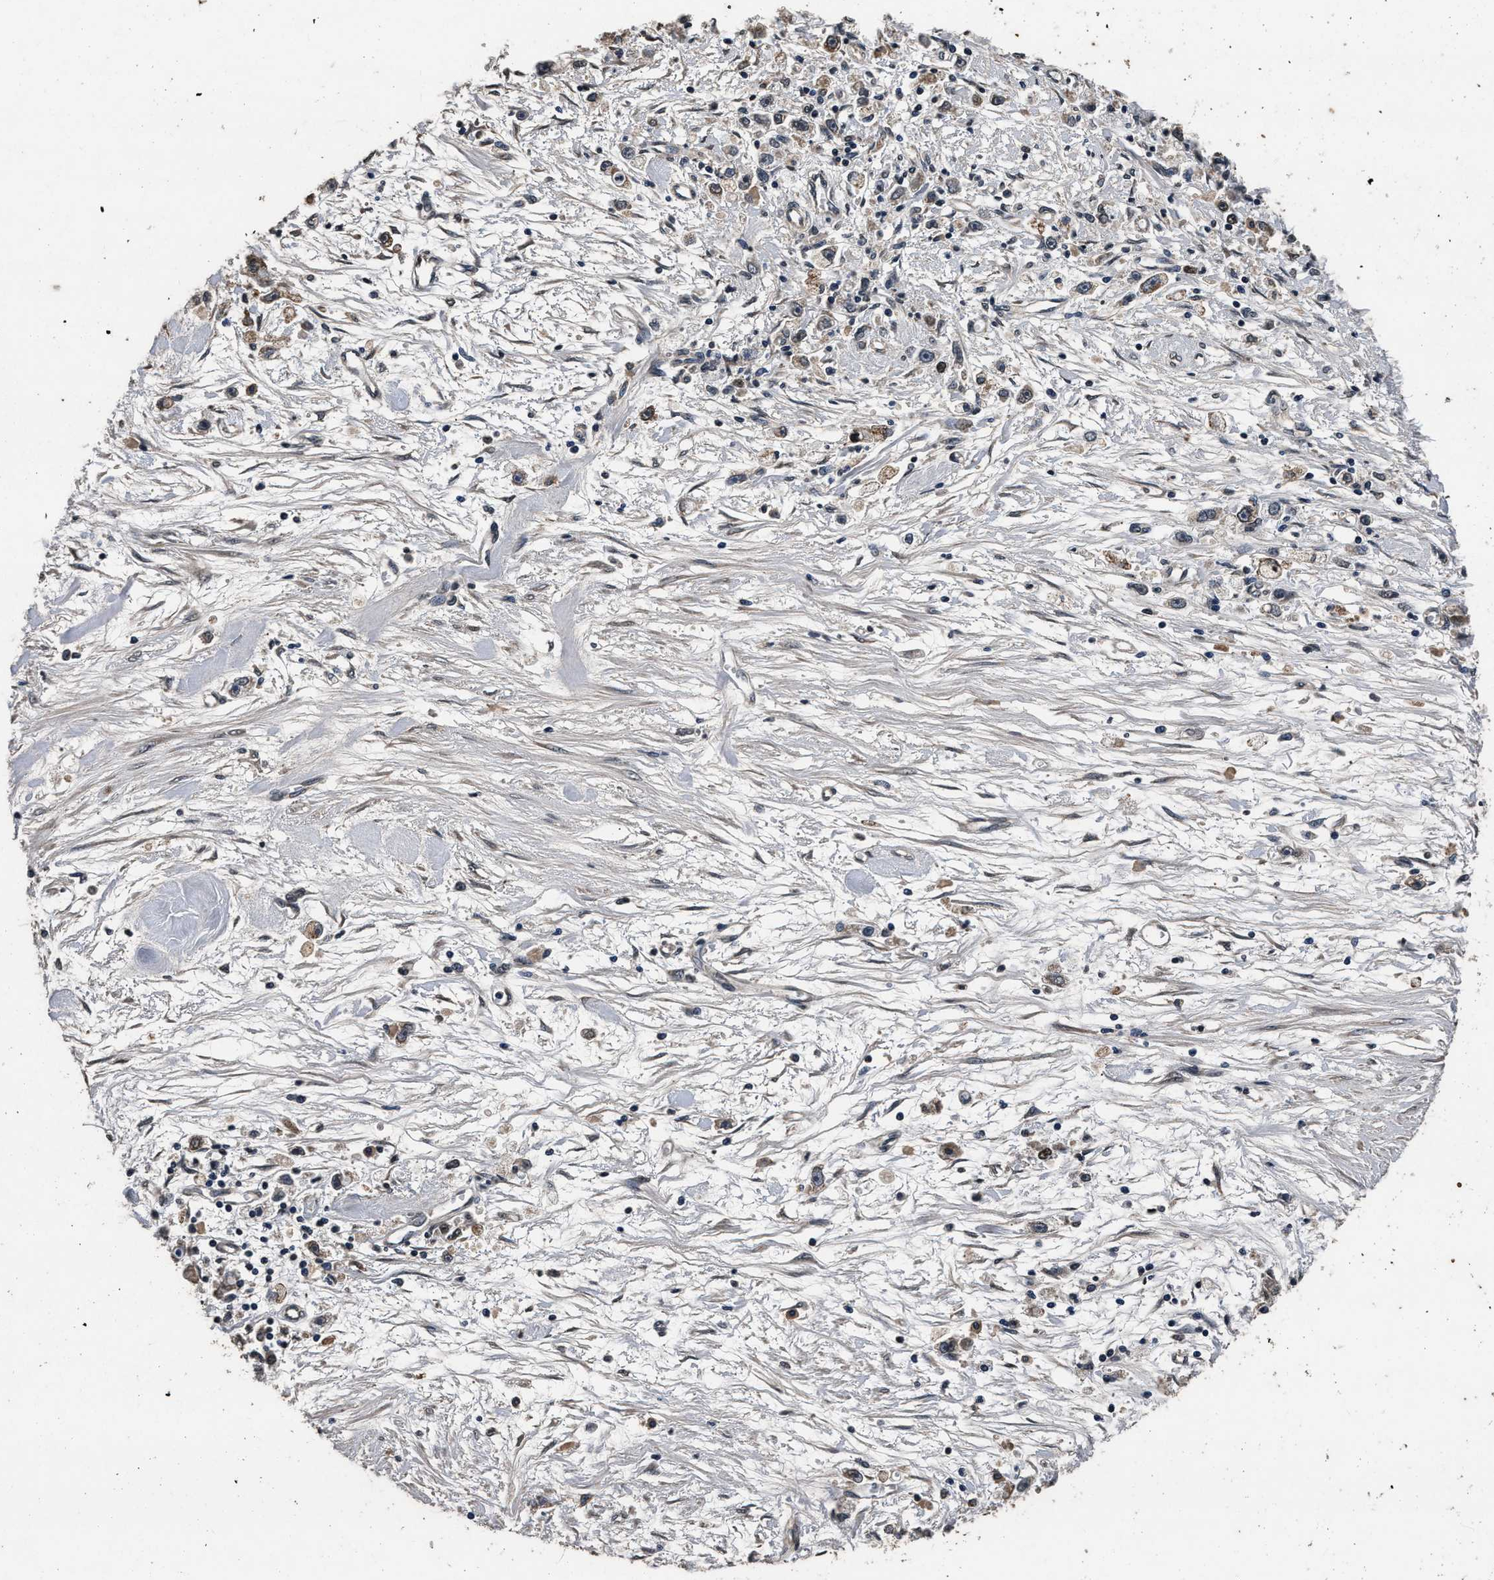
{"staining": {"intensity": "moderate", "quantity": ">75%", "location": "cytoplasmic/membranous"}, "tissue": "stomach cancer", "cell_type": "Tumor cells", "image_type": "cancer", "snomed": [{"axis": "morphology", "description": "Adenocarcinoma, NOS"}, {"axis": "topography", "description": "Stomach"}], "caption": "Immunohistochemical staining of human adenocarcinoma (stomach) shows moderate cytoplasmic/membranous protein positivity in about >75% of tumor cells.", "gene": "CSTF1", "patient": {"sex": "female", "age": 59}}